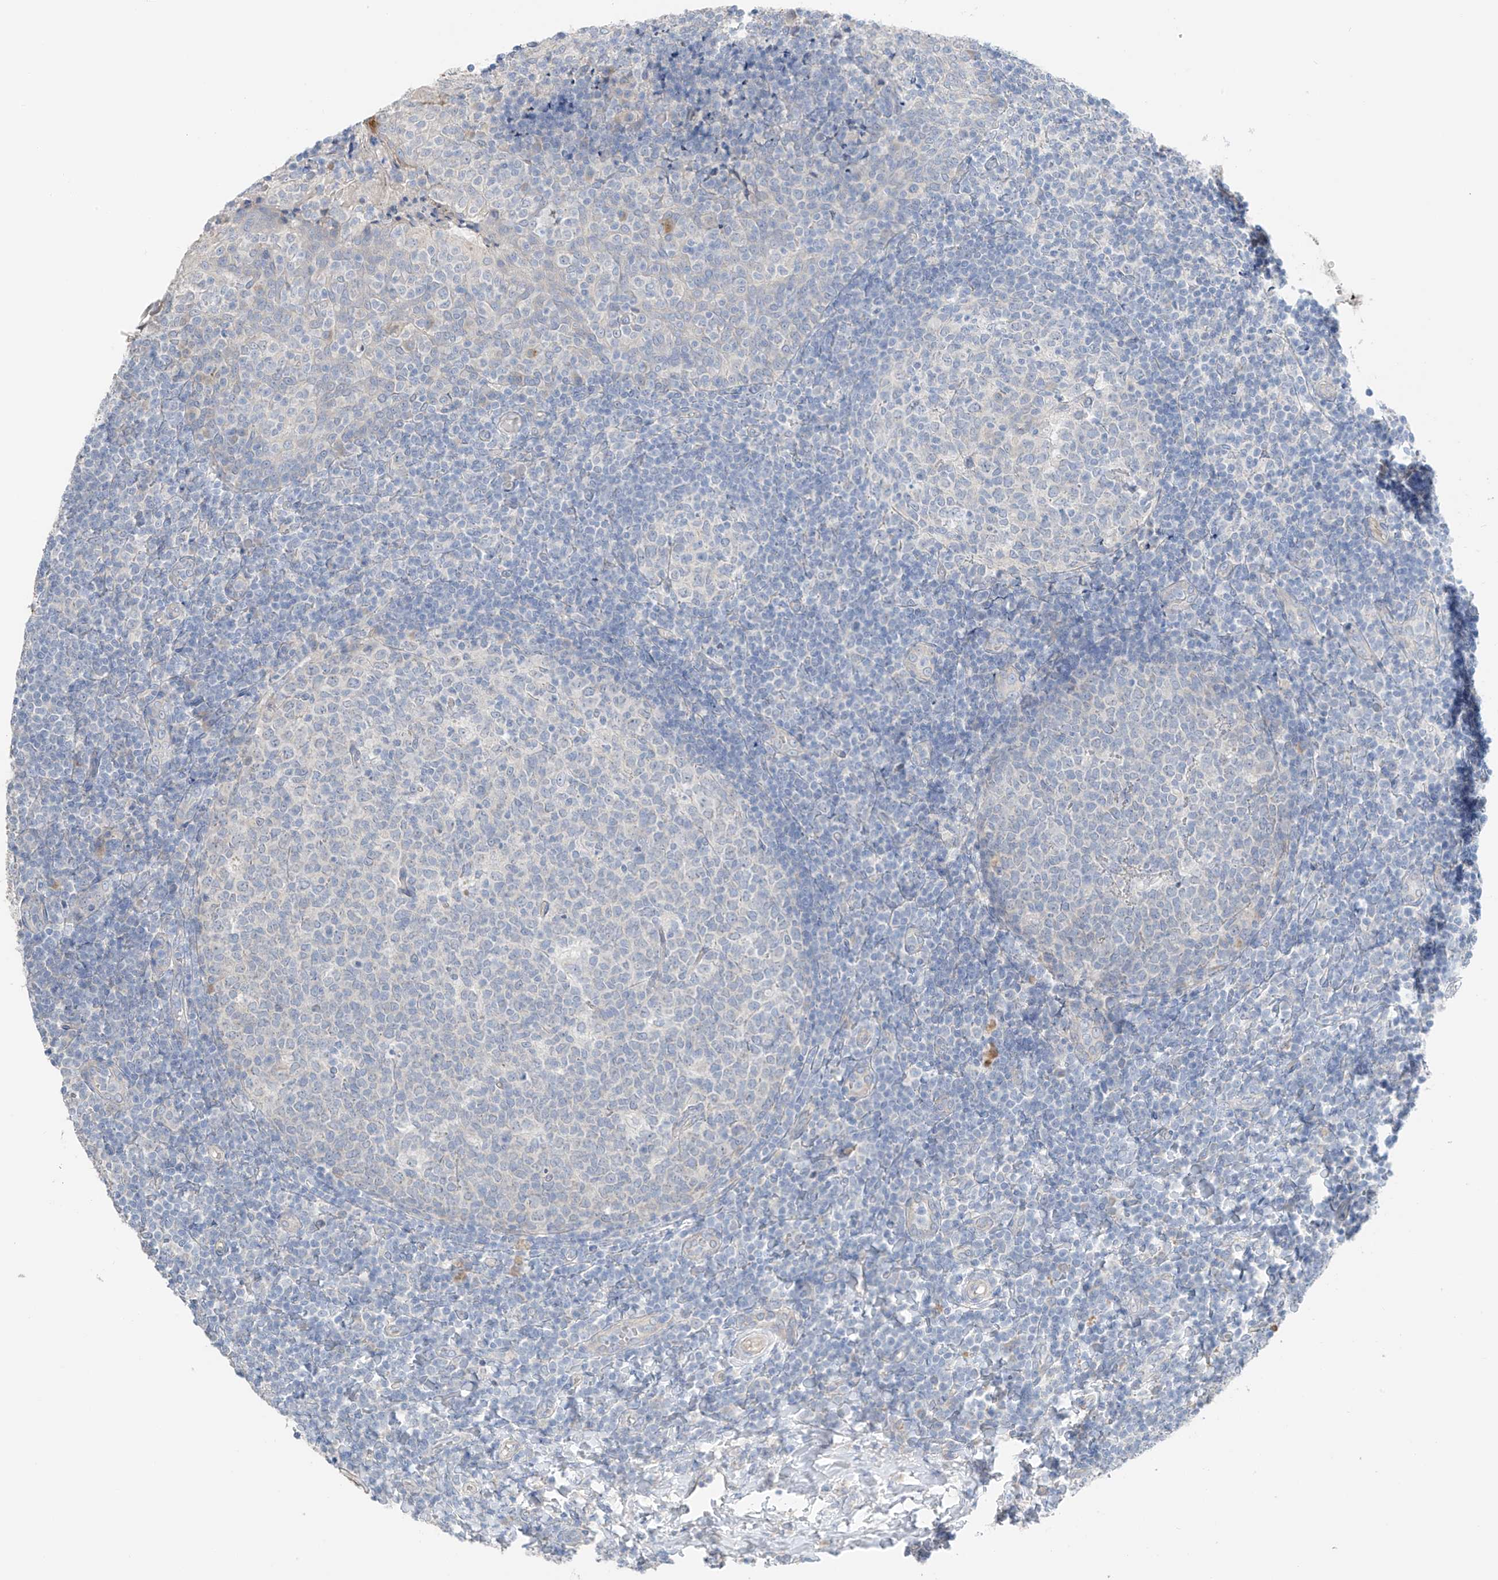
{"staining": {"intensity": "negative", "quantity": "none", "location": "none"}, "tissue": "tonsil", "cell_type": "Germinal center cells", "image_type": "normal", "snomed": [{"axis": "morphology", "description": "Normal tissue, NOS"}, {"axis": "topography", "description": "Tonsil"}], "caption": "The micrograph displays no significant staining in germinal center cells of tonsil.", "gene": "NALCN", "patient": {"sex": "female", "age": 19}}